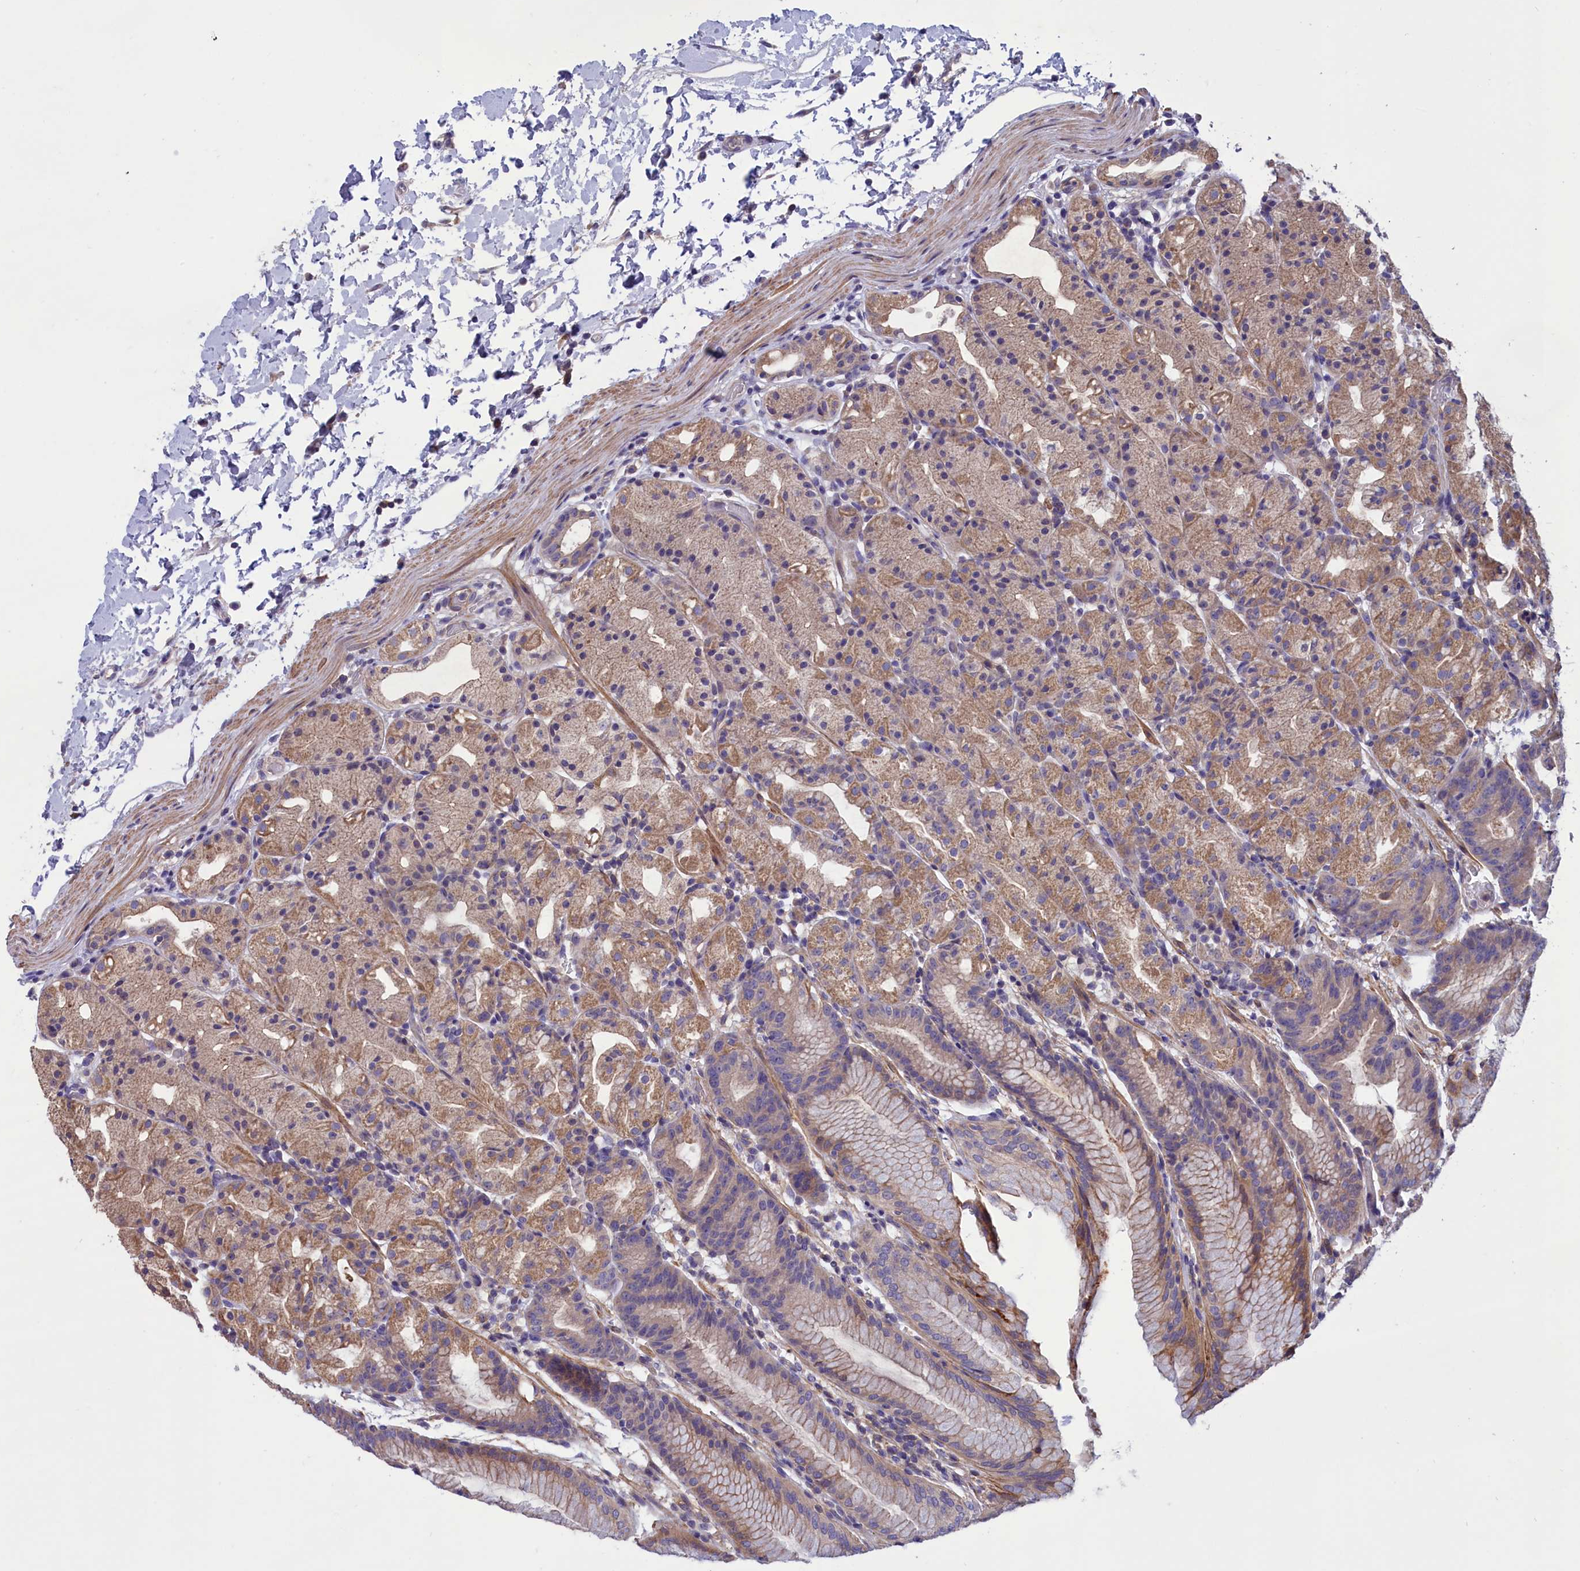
{"staining": {"intensity": "moderate", "quantity": "25%-75%", "location": "cytoplasmic/membranous"}, "tissue": "stomach", "cell_type": "Glandular cells", "image_type": "normal", "snomed": [{"axis": "morphology", "description": "Normal tissue, NOS"}, {"axis": "topography", "description": "Stomach, upper"}], "caption": "The micrograph displays staining of benign stomach, revealing moderate cytoplasmic/membranous protein staining (brown color) within glandular cells.", "gene": "AMDHD2", "patient": {"sex": "male", "age": 48}}